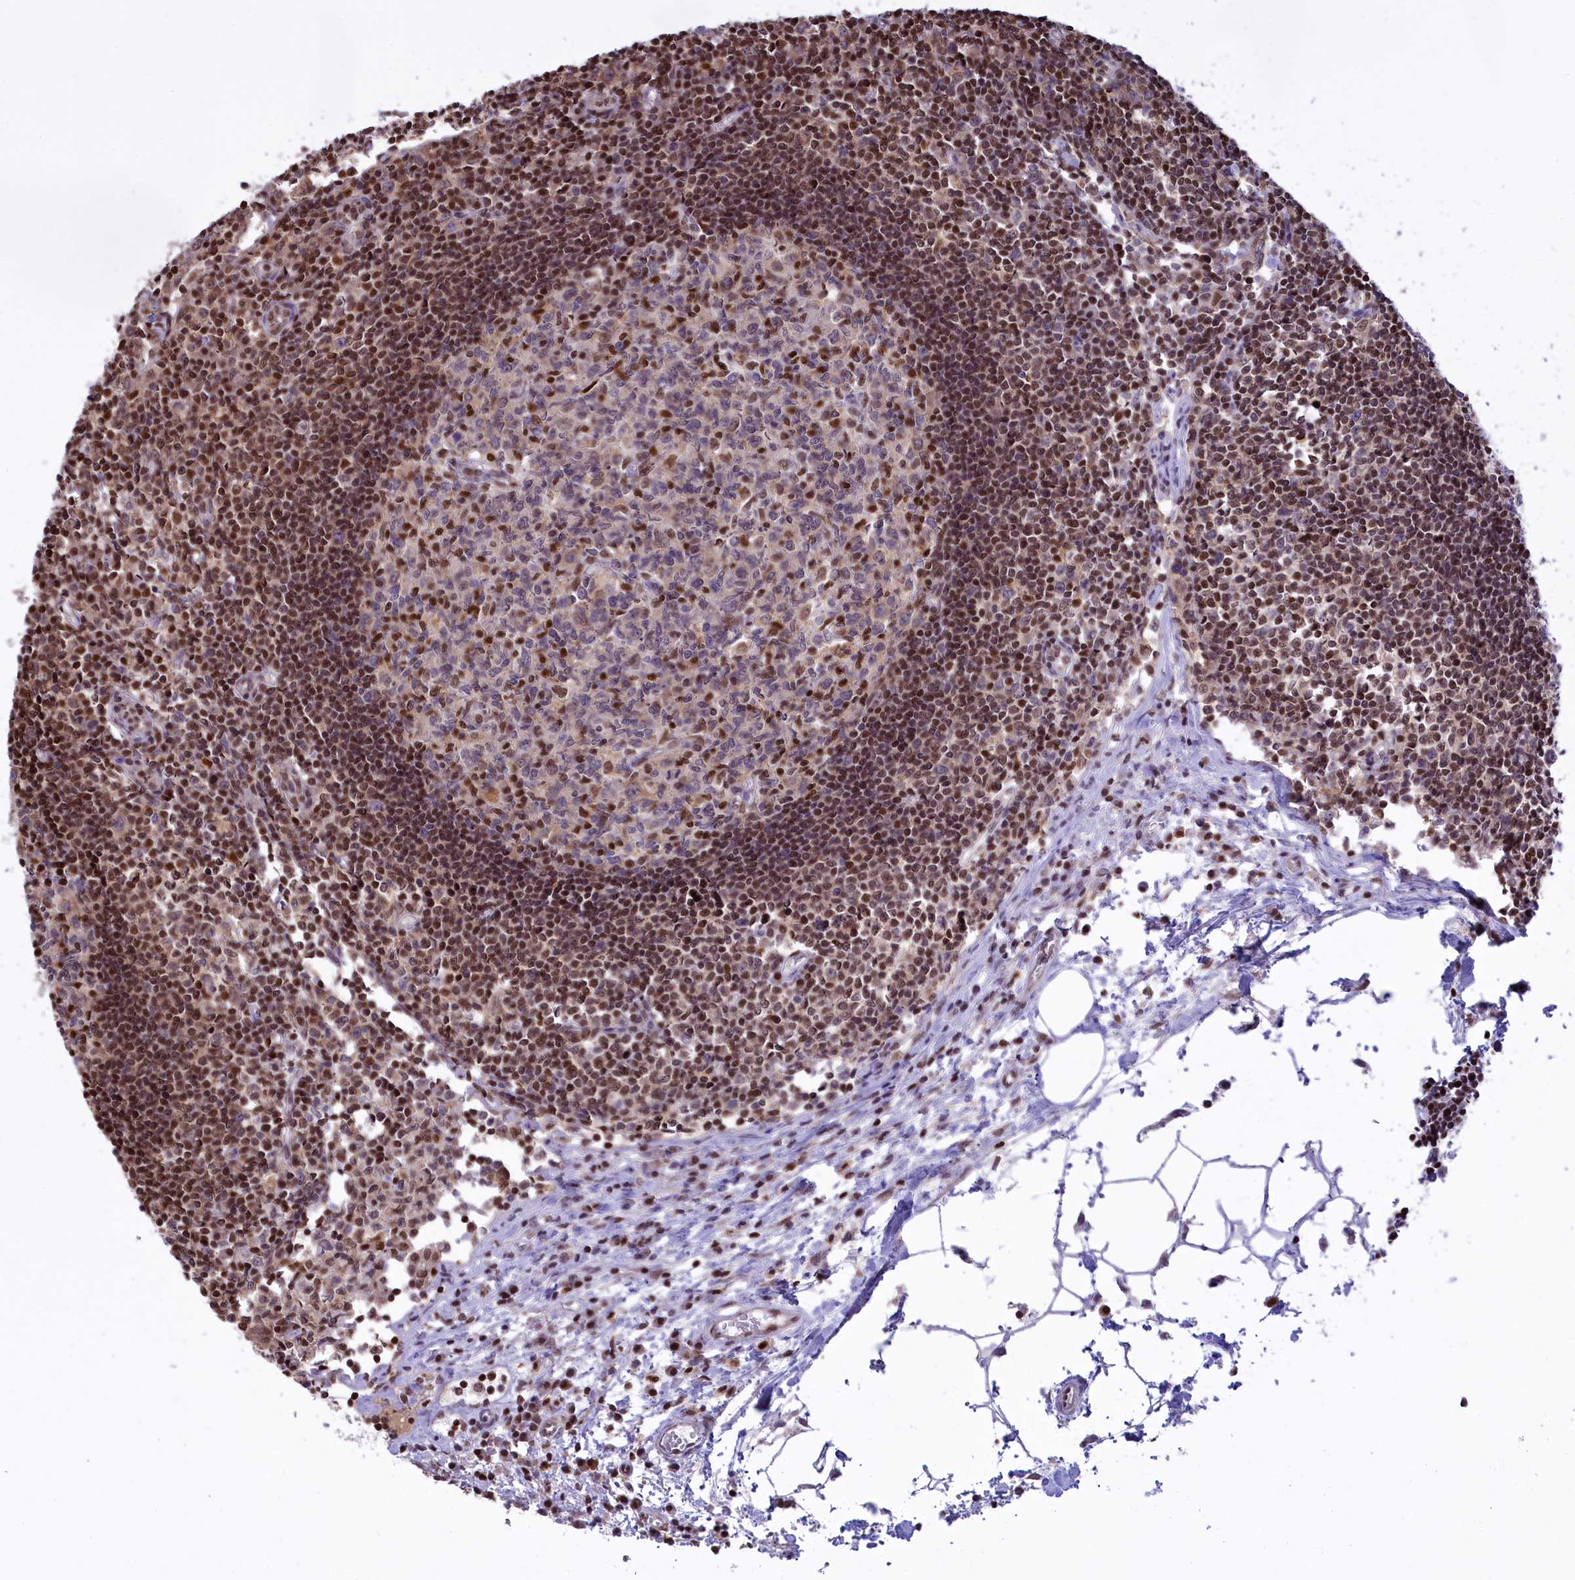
{"staining": {"intensity": "strong", "quantity": "<25%", "location": "nuclear"}, "tissue": "lymph node", "cell_type": "Germinal center cells", "image_type": "normal", "snomed": [{"axis": "morphology", "description": "Normal tissue, NOS"}, {"axis": "topography", "description": "Lymph node"}], "caption": "IHC of benign human lymph node displays medium levels of strong nuclear staining in about <25% of germinal center cells.", "gene": "IZUMO2", "patient": {"sex": "female", "age": 55}}